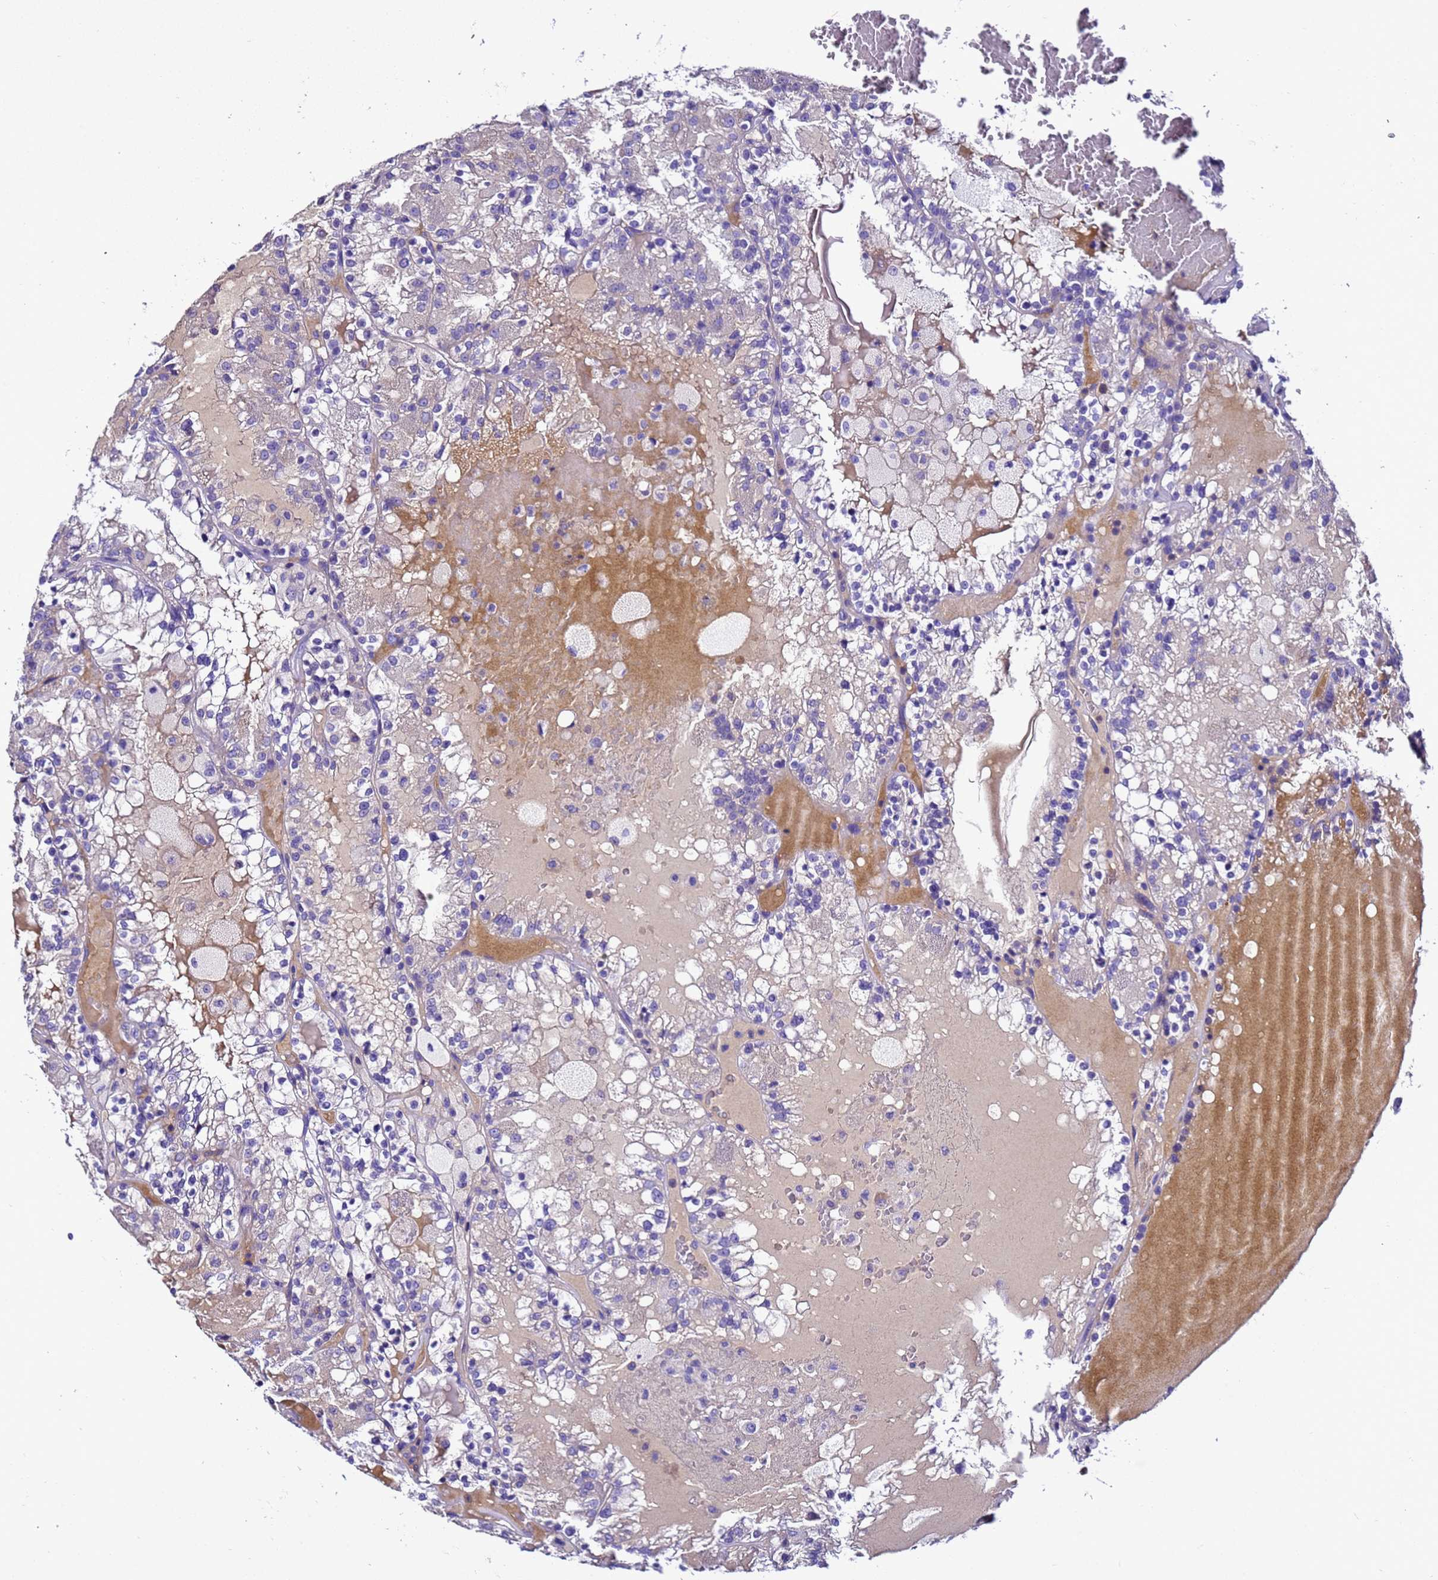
{"staining": {"intensity": "negative", "quantity": "none", "location": "none"}, "tissue": "renal cancer", "cell_type": "Tumor cells", "image_type": "cancer", "snomed": [{"axis": "morphology", "description": "Adenocarcinoma, NOS"}, {"axis": "topography", "description": "Kidney"}], "caption": "The micrograph reveals no significant positivity in tumor cells of adenocarcinoma (renal).", "gene": "UGT2A1", "patient": {"sex": "female", "age": 56}}